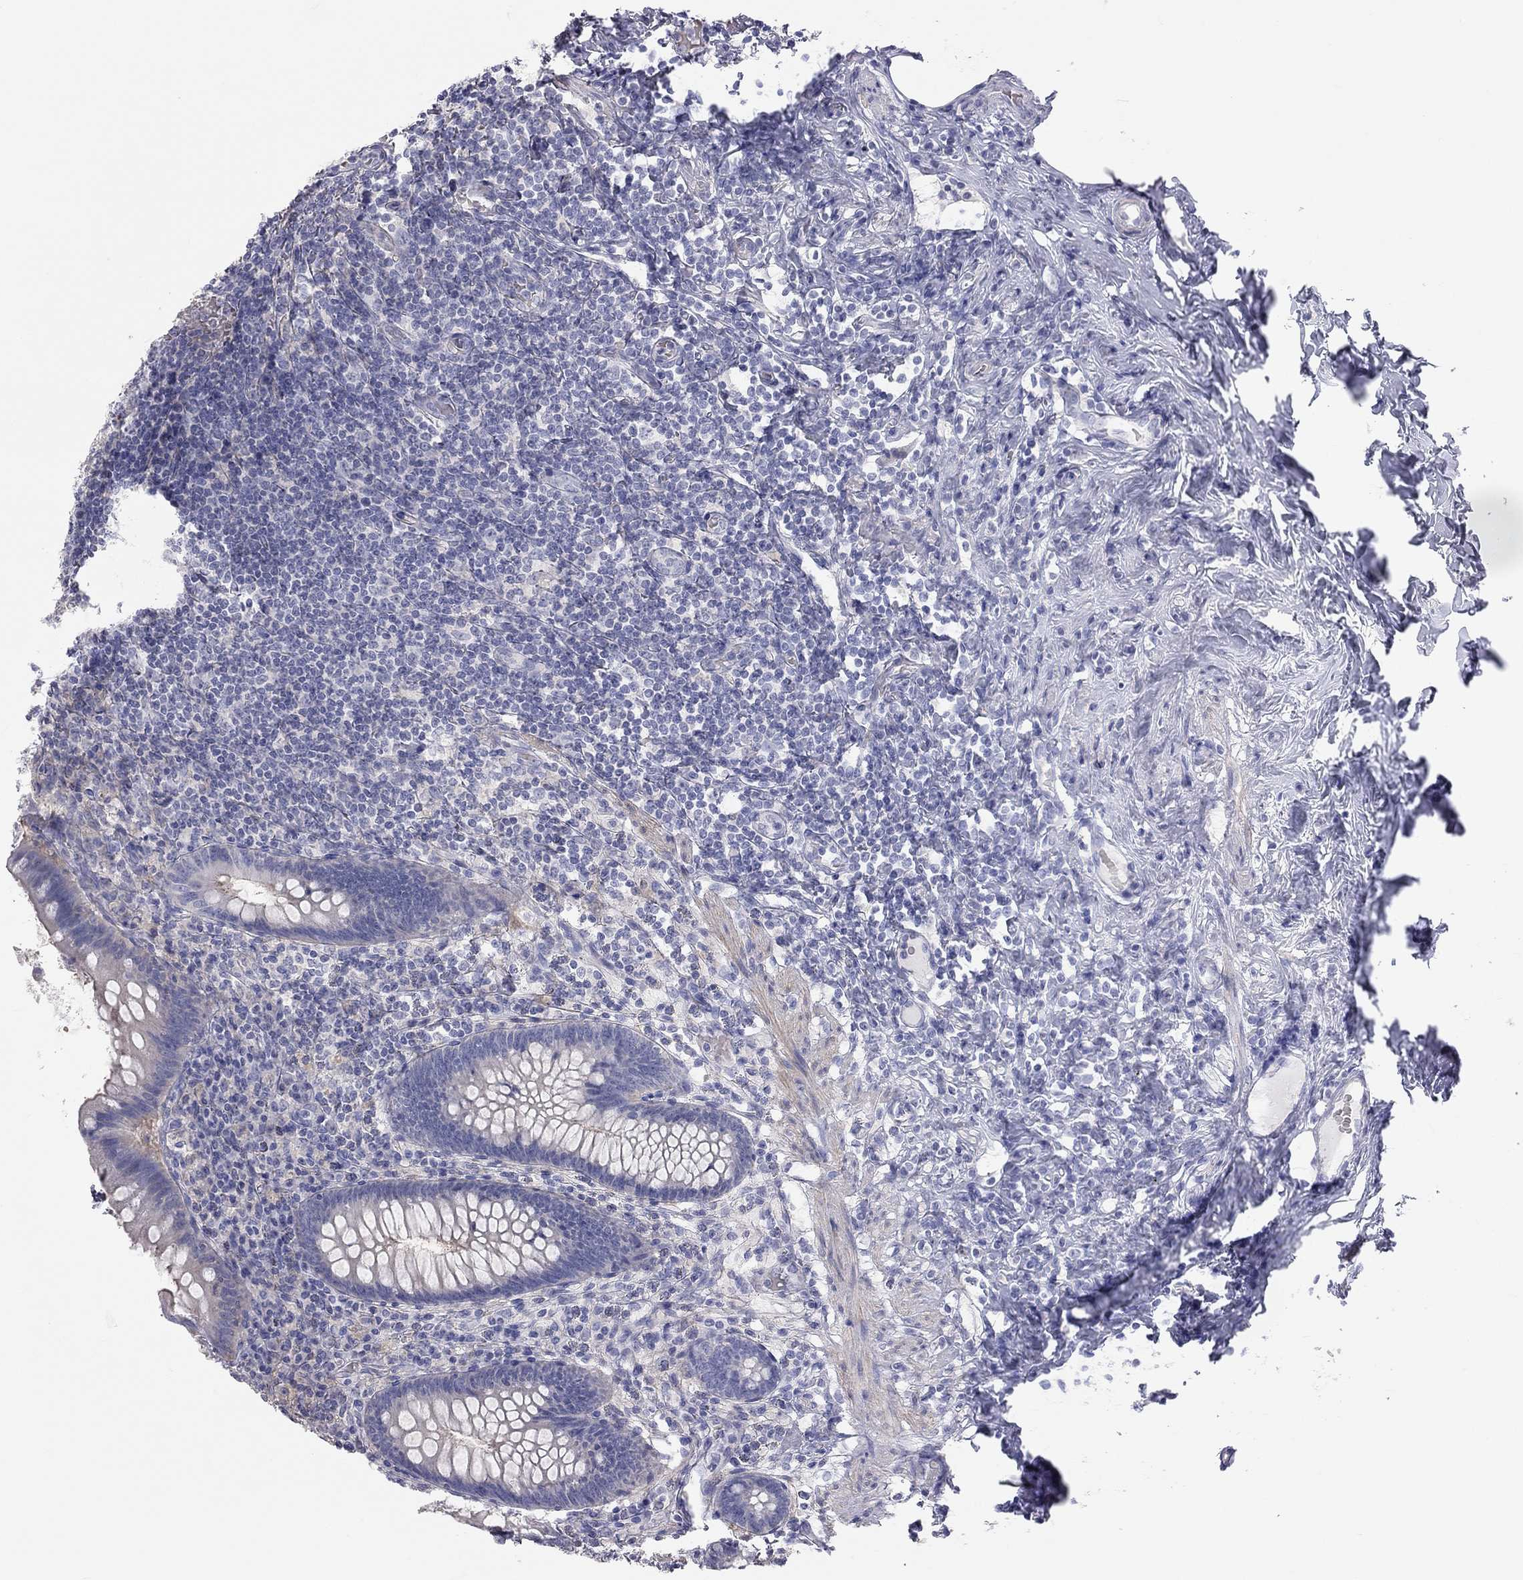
{"staining": {"intensity": "negative", "quantity": "none", "location": "none"}, "tissue": "appendix", "cell_type": "Glandular cells", "image_type": "normal", "snomed": [{"axis": "morphology", "description": "Normal tissue, NOS"}, {"axis": "topography", "description": "Appendix"}], "caption": "The histopathology image displays no staining of glandular cells in benign appendix. (IHC, brightfield microscopy, high magnification).", "gene": "ADCYAP1", "patient": {"sex": "male", "age": 47}}